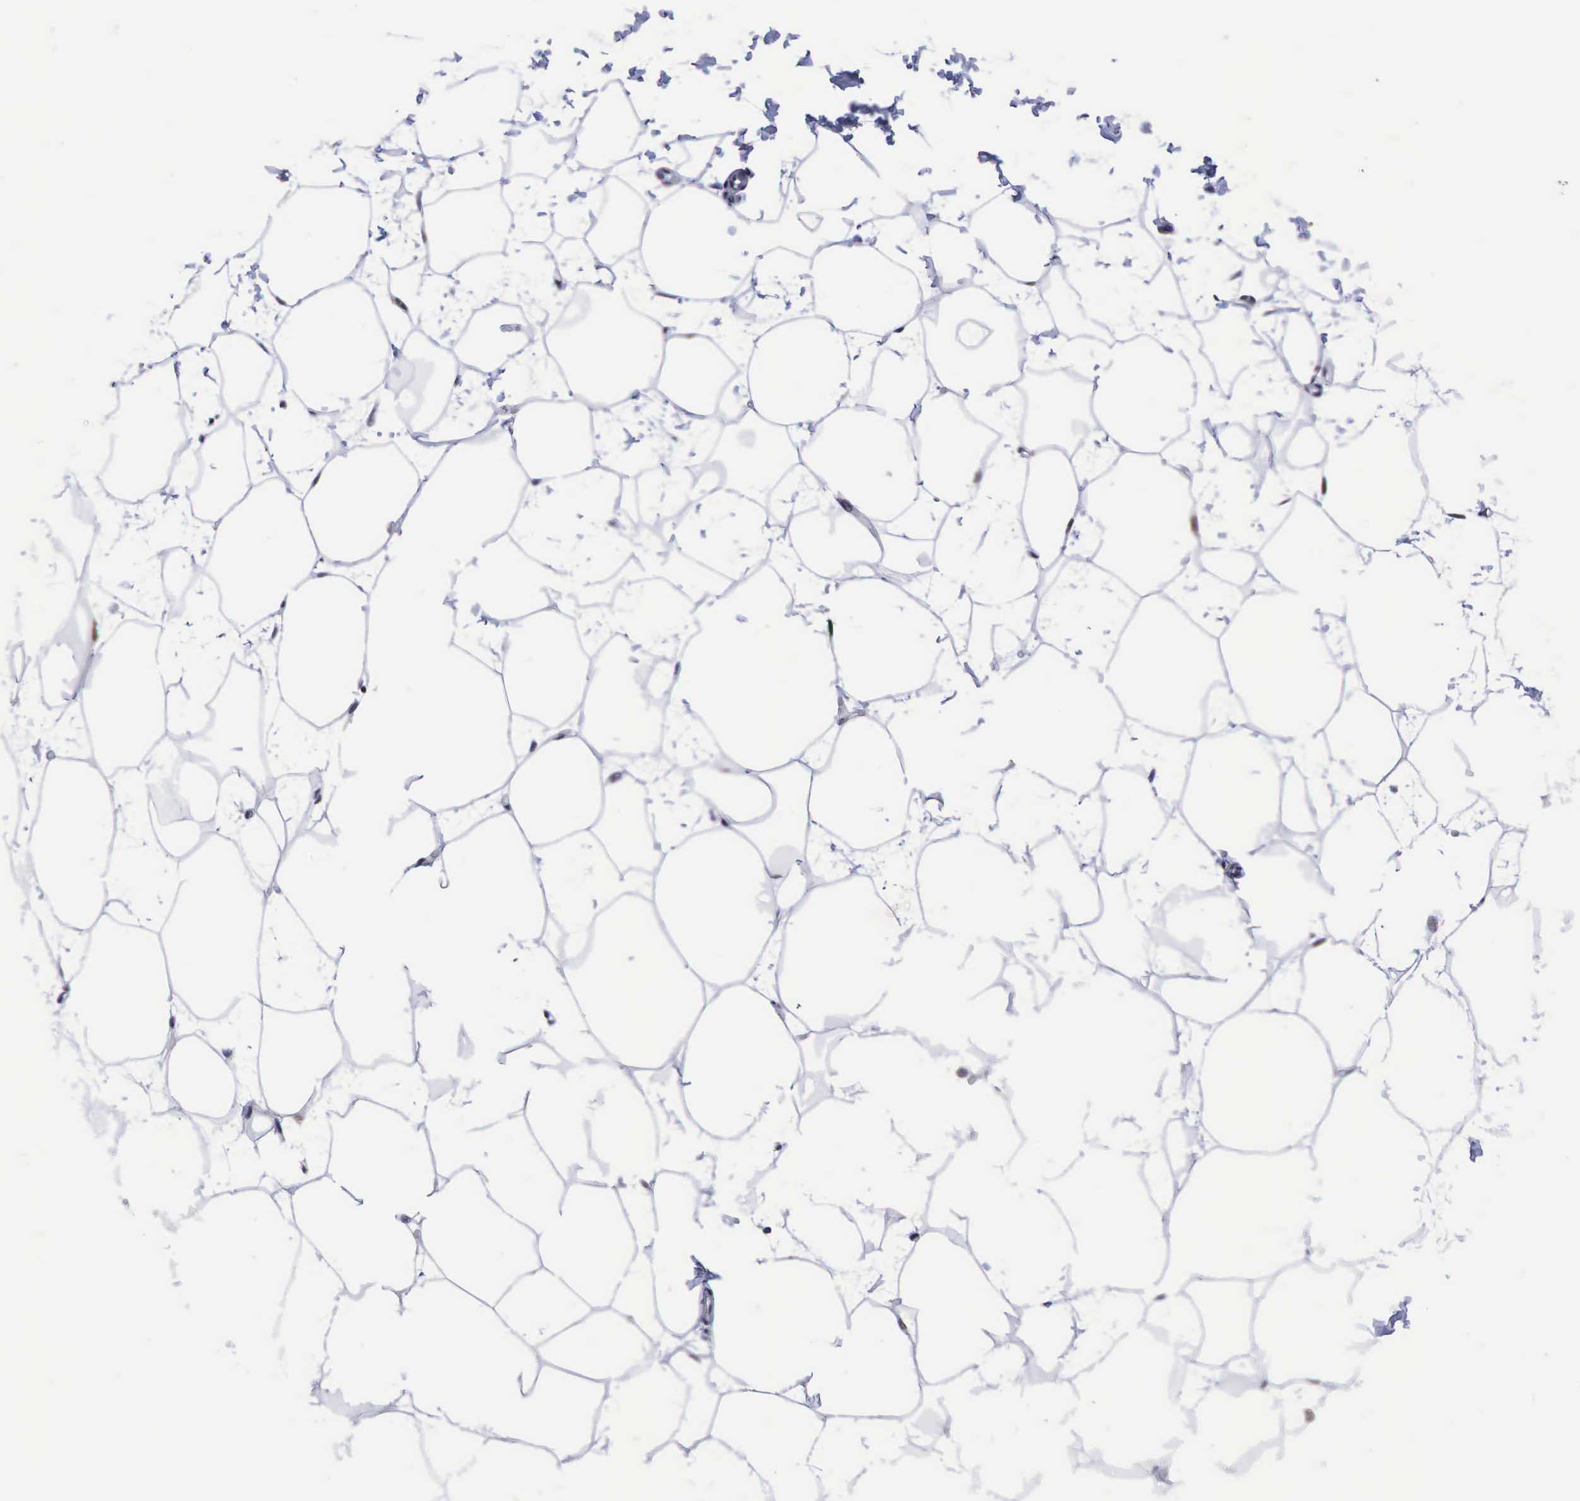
{"staining": {"intensity": "negative", "quantity": "none", "location": "none"}, "tissue": "adipose tissue", "cell_type": "Adipocytes", "image_type": "normal", "snomed": [{"axis": "morphology", "description": "Normal tissue, NOS"}, {"axis": "topography", "description": "Breast"}], "caption": "Micrograph shows no protein staining in adipocytes of normal adipose tissue. (DAB immunohistochemistry, high magnification).", "gene": "CCND1", "patient": {"sex": "female", "age": 45}}